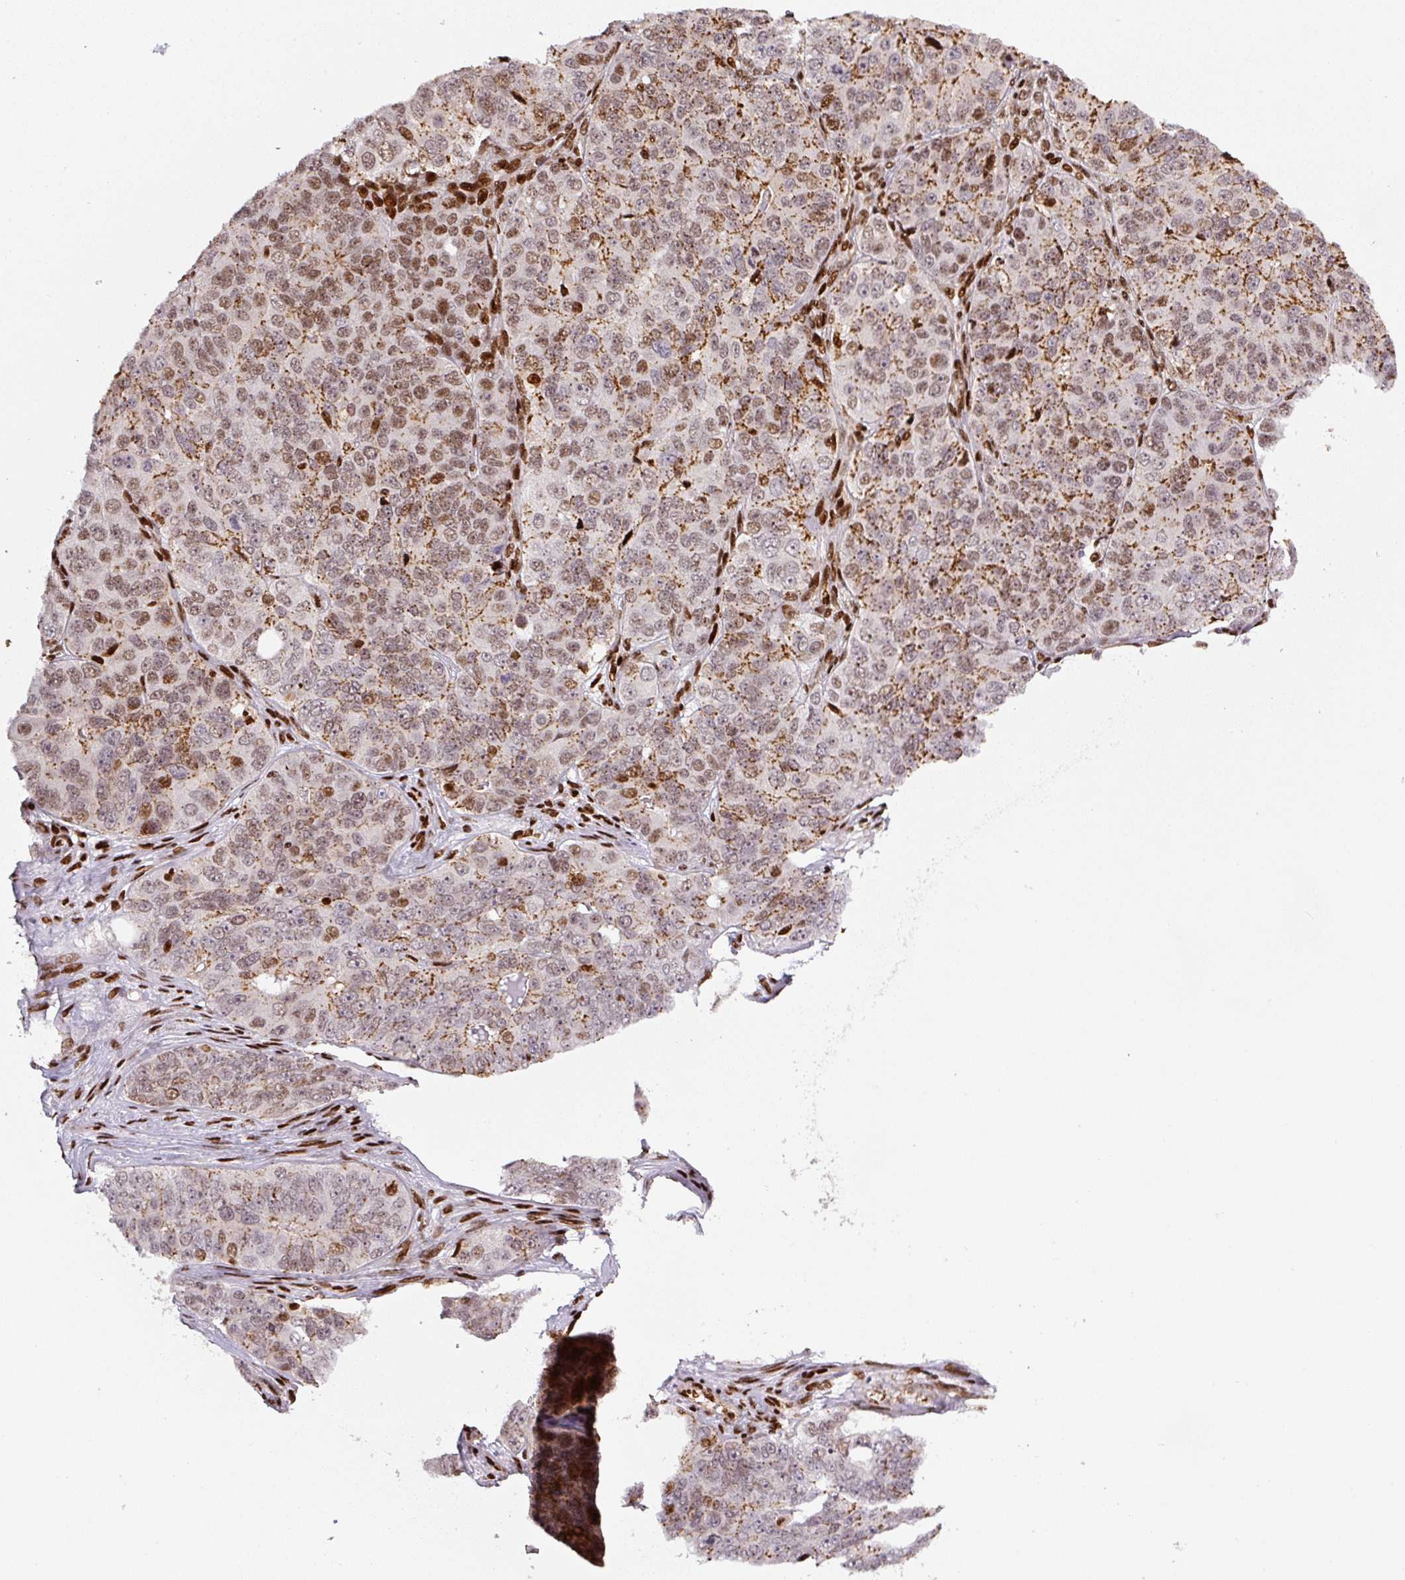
{"staining": {"intensity": "moderate", "quantity": ">75%", "location": "cytoplasmic/membranous,nuclear"}, "tissue": "ovarian cancer", "cell_type": "Tumor cells", "image_type": "cancer", "snomed": [{"axis": "morphology", "description": "Carcinoma, endometroid"}, {"axis": "topography", "description": "Ovary"}], "caption": "A micrograph showing moderate cytoplasmic/membranous and nuclear positivity in about >75% of tumor cells in ovarian endometroid carcinoma, as visualized by brown immunohistochemical staining.", "gene": "PYDC2", "patient": {"sex": "female", "age": 51}}